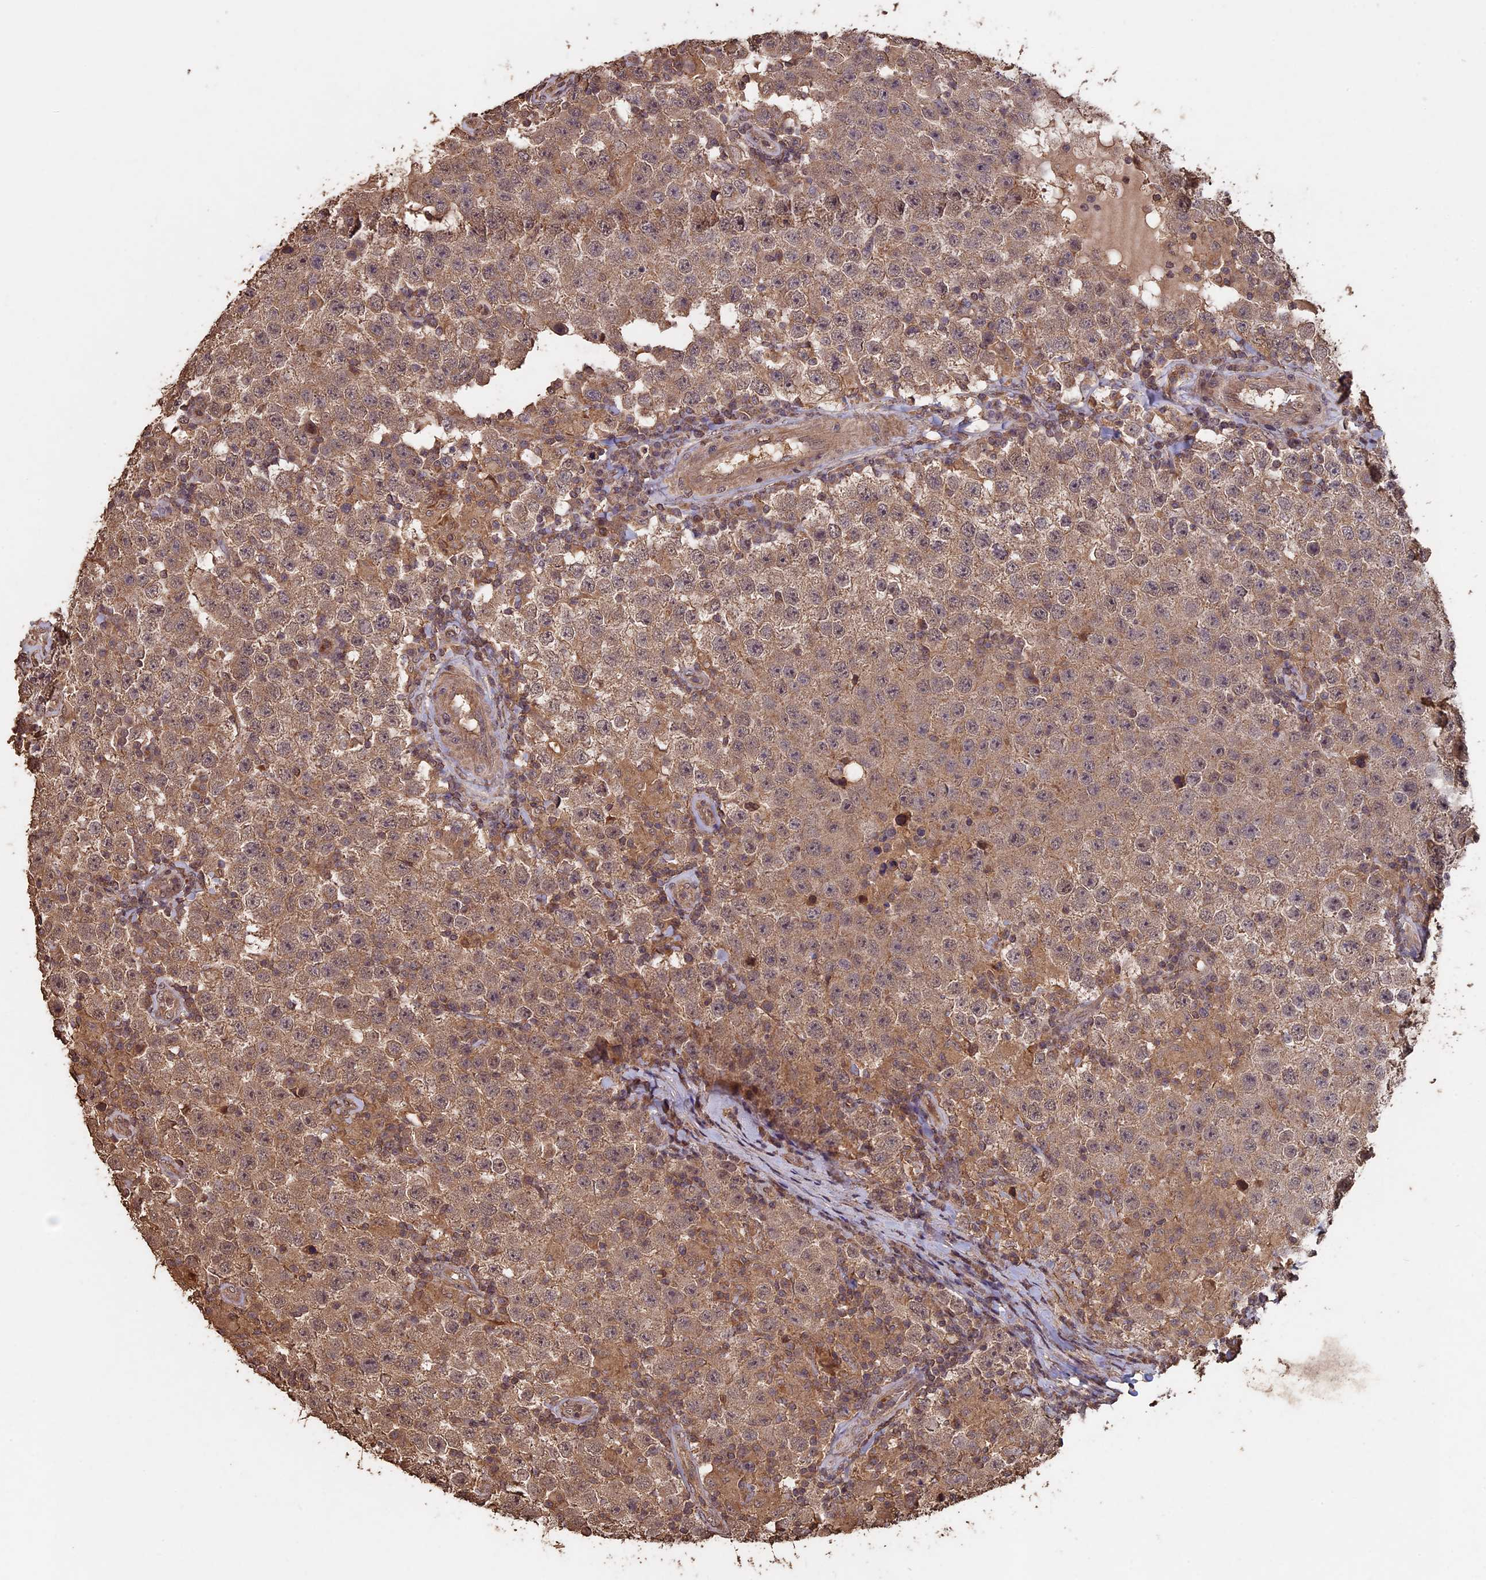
{"staining": {"intensity": "moderate", "quantity": ">75%", "location": "cytoplasmic/membranous"}, "tissue": "testis cancer", "cell_type": "Tumor cells", "image_type": "cancer", "snomed": [{"axis": "morphology", "description": "Normal tissue, NOS"}, {"axis": "morphology", "description": "Urothelial carcinoma, High grade"}, {"axis": "morphology", "description": "Seminoma, NOS"}, {"axis": "morphology", "description": "Carcinoma, Embryonal, NOS"}, {"axis": "topography", "description": "Urinary bladder"}, {"axis": "topography", "description": "Testis"}], "caption": "IHC histopathology image of human testis cancer stained for a protein (brown), which shows medium levels of moderate cytoplasmic/membranous positivity in about >75% of tumor cells.", "gene": "HUNK", "patient": {"sex": "male", "age": 41}}